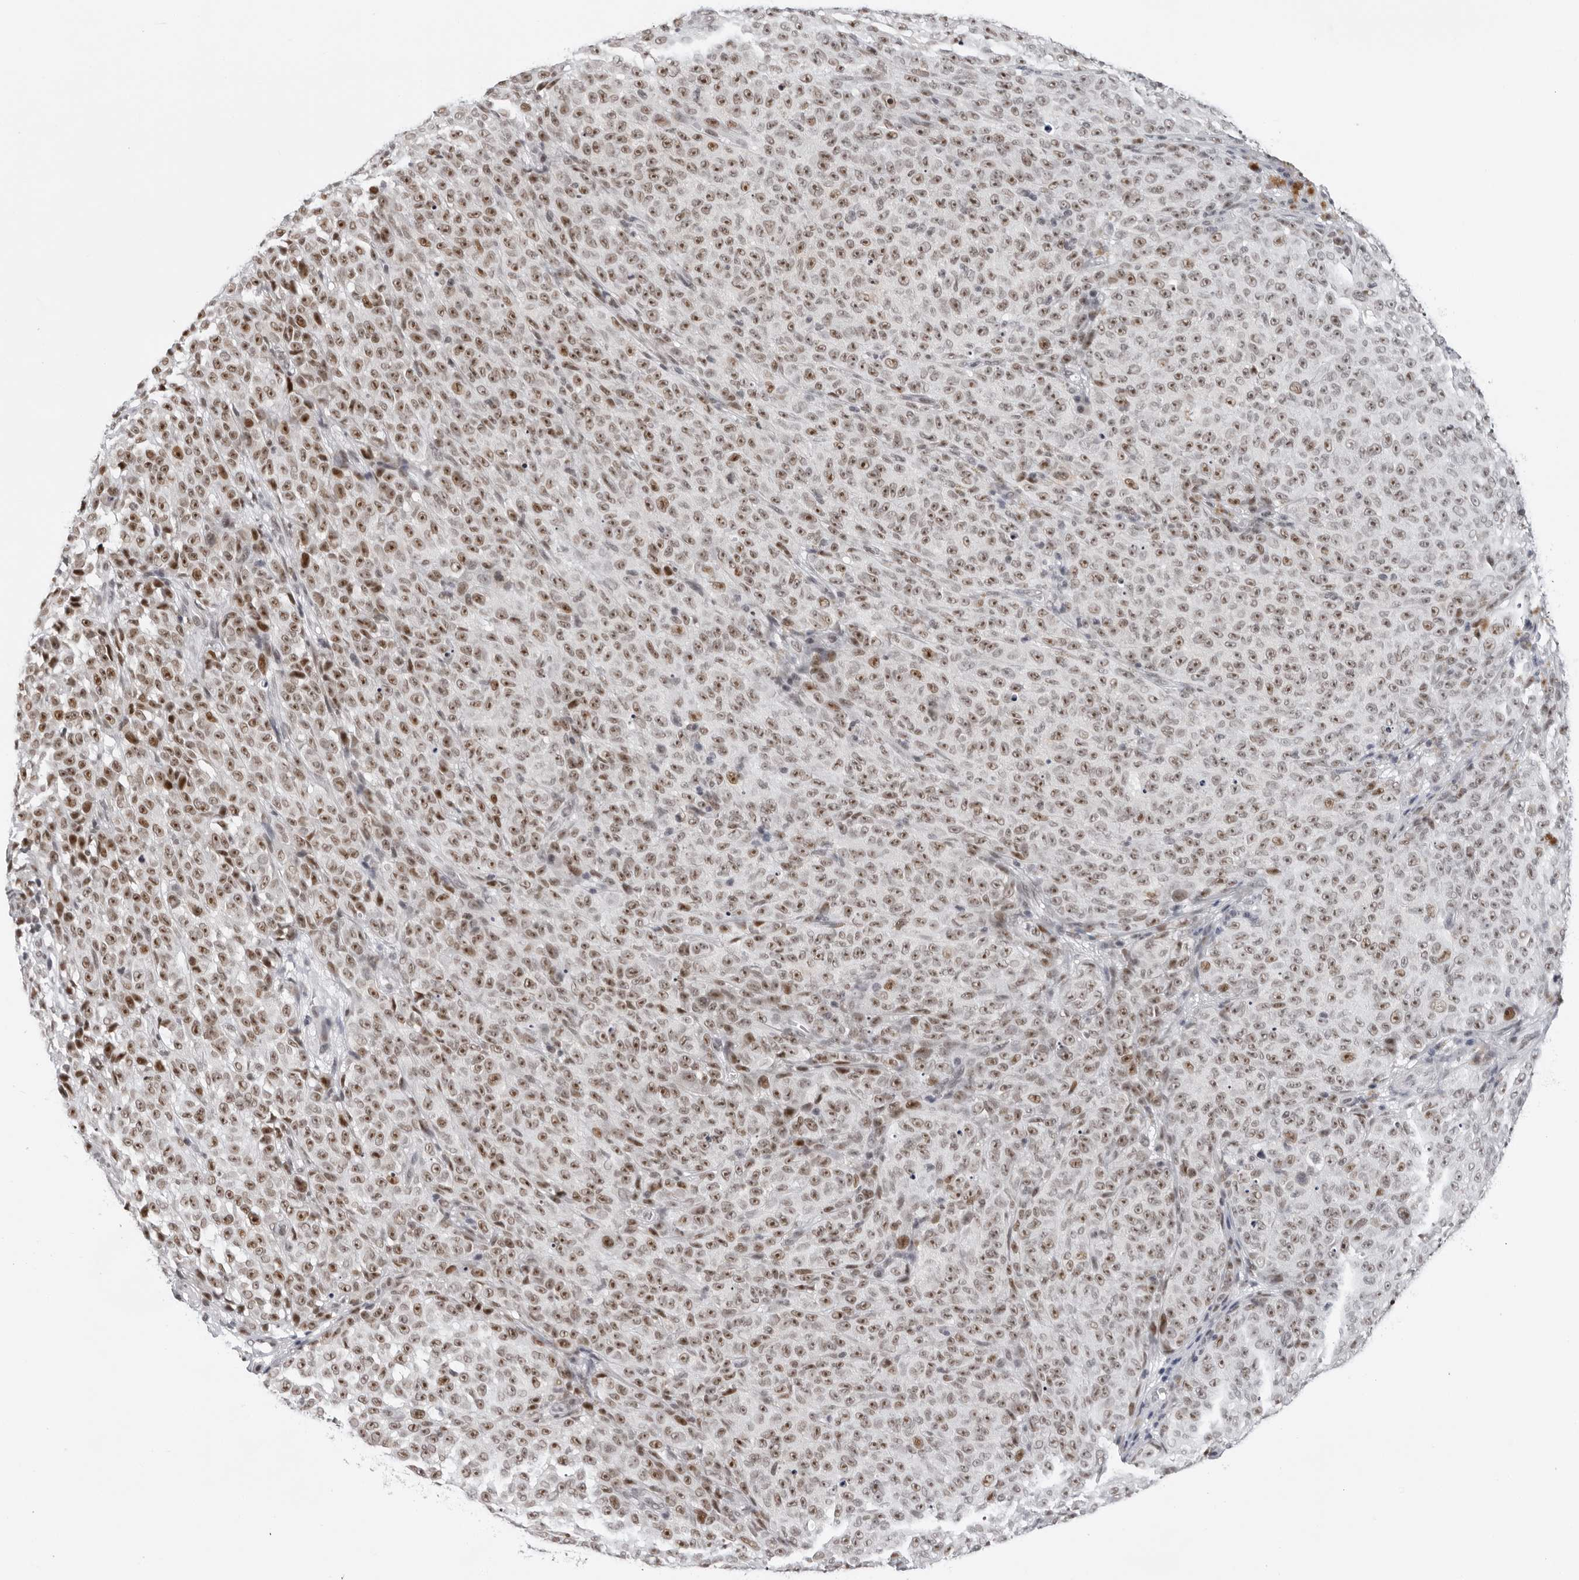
{"staining": {"intensity": "moderate", "quantity": ">75%", "location": "nuclear"}, "tissue": "melanoma", "cell_type": "Tumor cells", "image_type": "cancer", "snomed": [{"axis": "morphology", "description": "Malignant melanoma, NOS"}, {"axis": "topography", "description": "Skin"}], "caption": "Melanoma stained with DAB immunohistochemistry (IHC) shows medium levels of moderate nuclear staining in about >75% of tumor cells.", "gene": "USP1", "patient": {"sex": "female", "age": 82}}